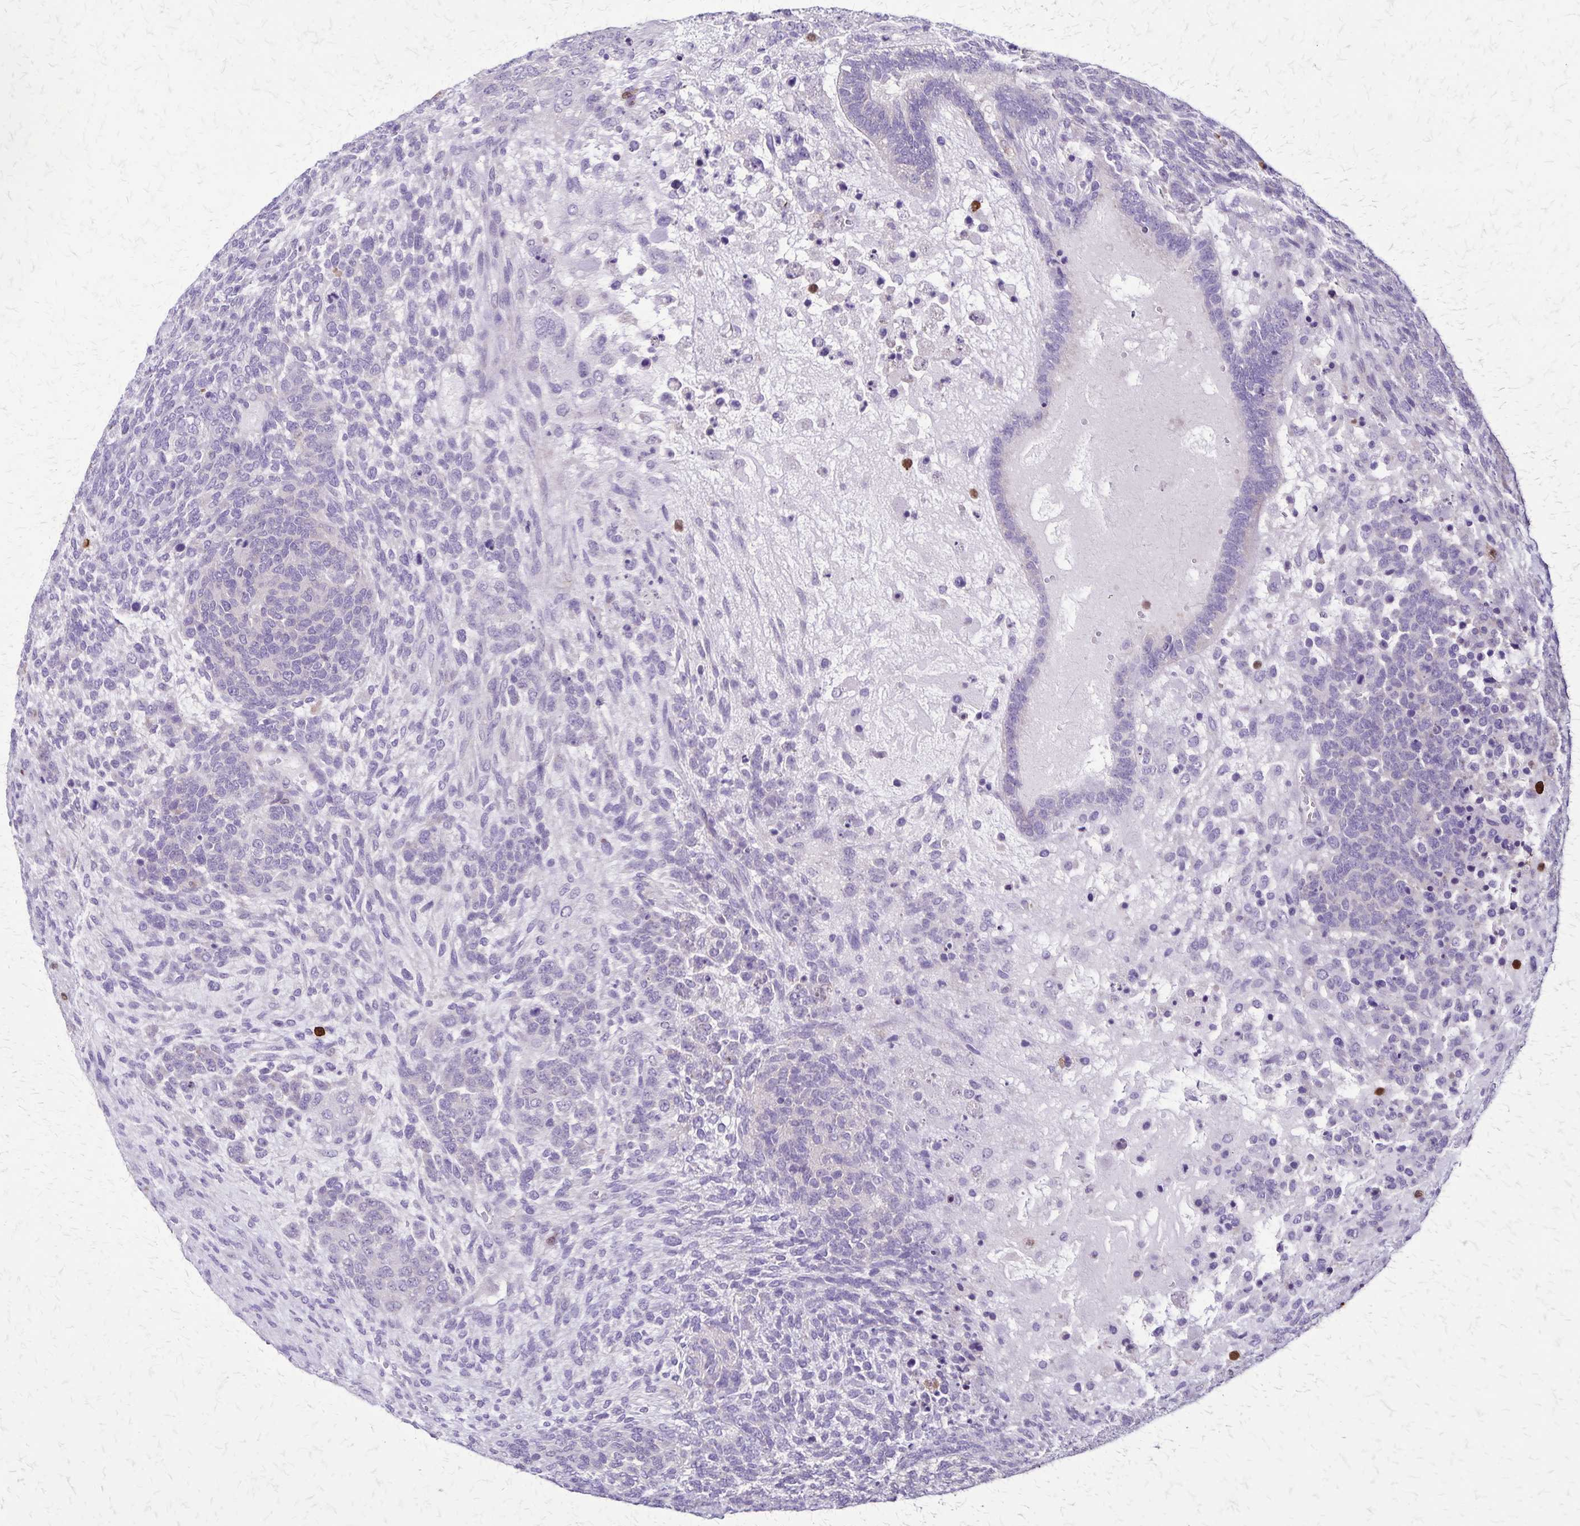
{"staining": {"intensity": "negative", "quantity": "none", "location": "none"}, "tissue": "testis cancer", "cell_type": "Tumor cells", "image_type": "cancer", "snomed": [{"axis": "morphology", "description": "Normal tissue, NOS"}, {"axis": "morphology", "description": "Carcinoma, Embryonal, NOS"}, {"axis": "topography", "description": "Testis"}, {"axis": "topography", "description": "Epididymis"}], "caption": "This is an immunohistochemistry image of human testis cancer. There is no expression in tumor cells.", "gene": "ULBP3", "patient": {"sex": "male", "age": 23}}